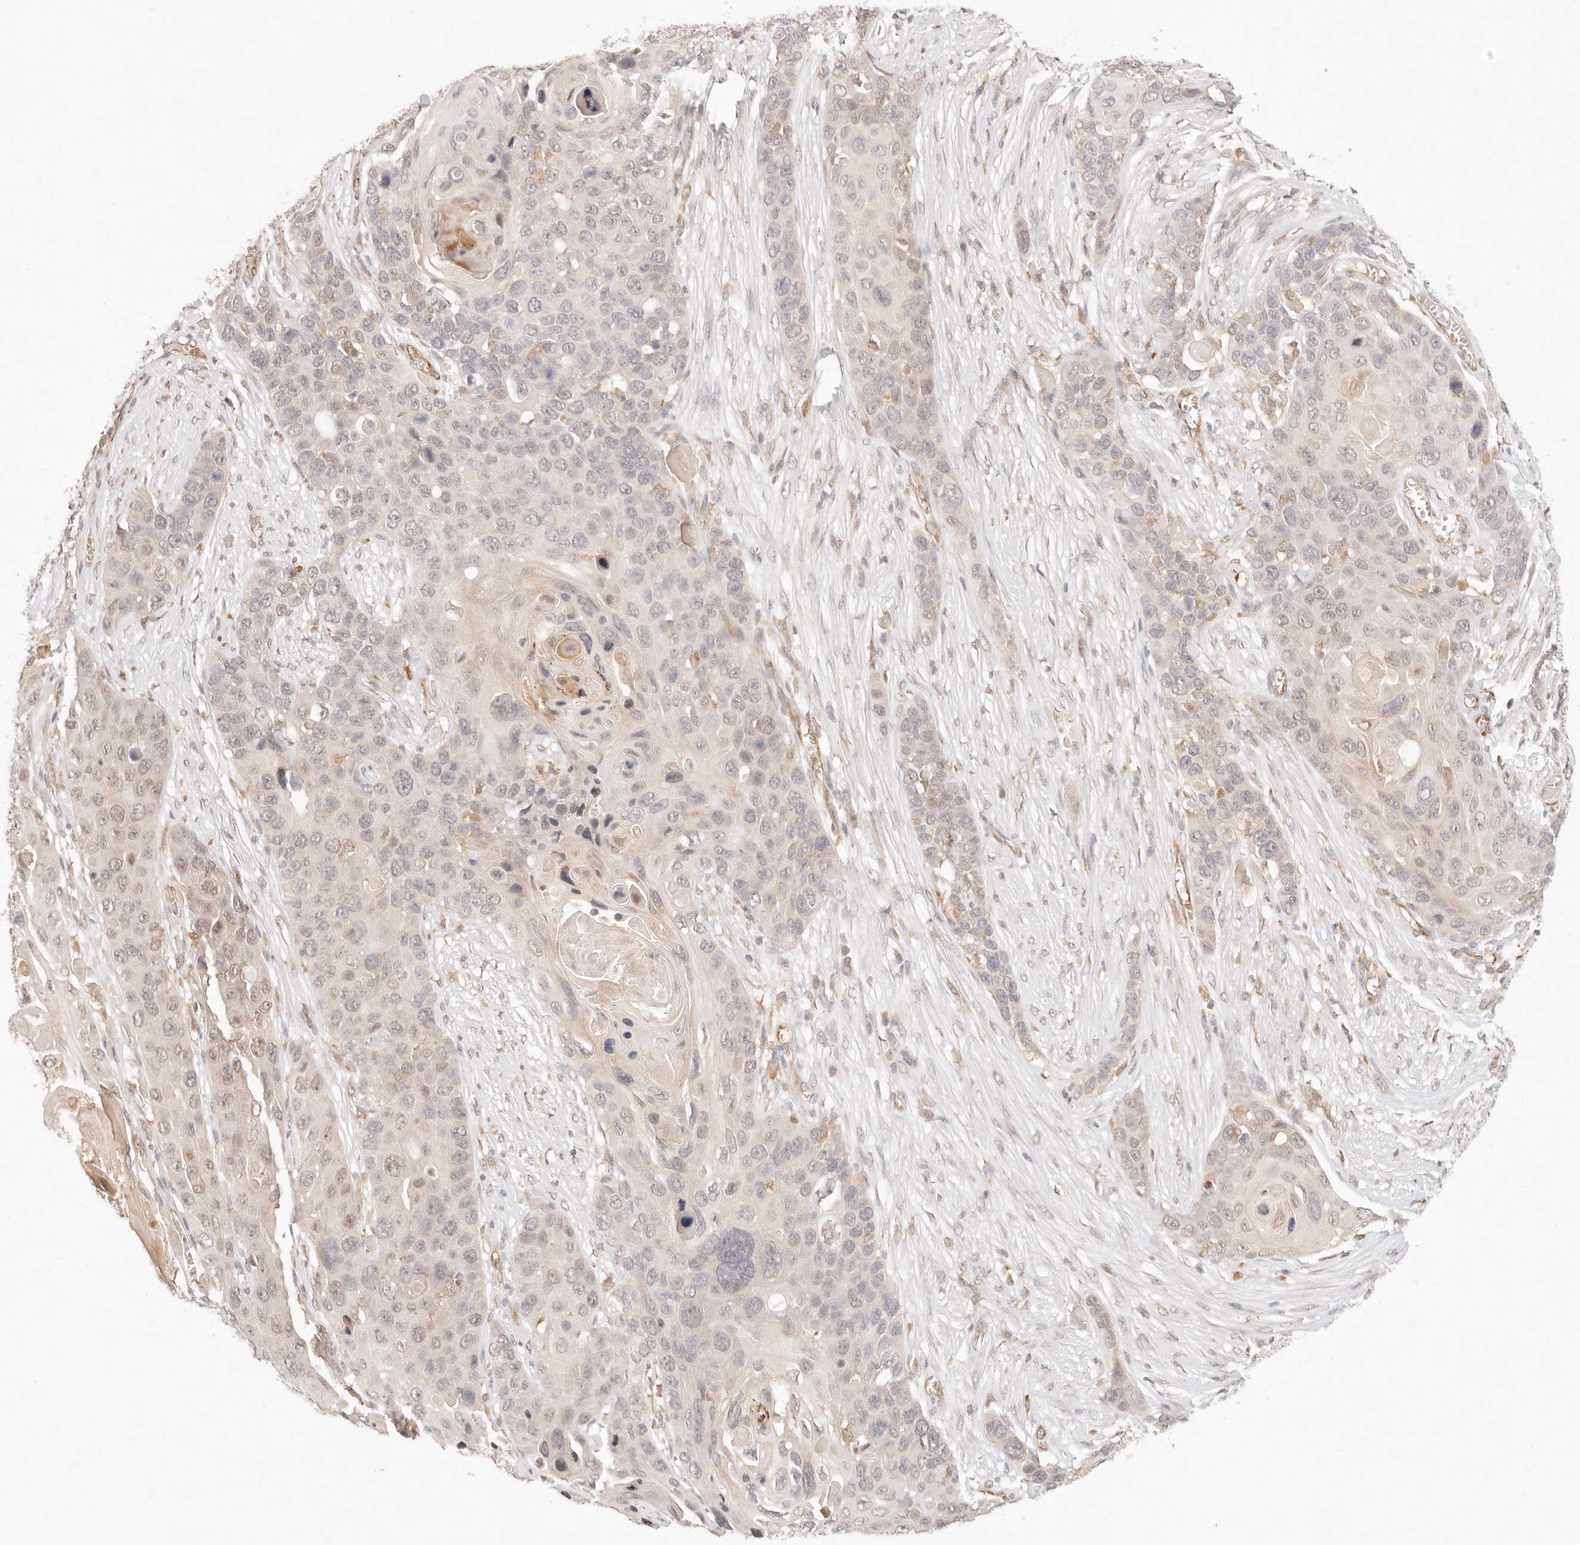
{"staining": {"intensity": "weak", "quantity": "<25%", "location": "nuclear"}, "tissue": "skin cancer", "cell_type": "Tumor cells", "image_type": "cancer", "snomed": [{"axis": "morphology", "description": "Squamous cell carcinoma, NOS"}, {"axis": "topography", "description": "Skin"}], "caption": "Photomicrograph shows no protein staining in tumor cells of skin squamous cell carcinoma tissue.", "gene": "GPR156", "patient": {"sex": "male", "age": 55}}